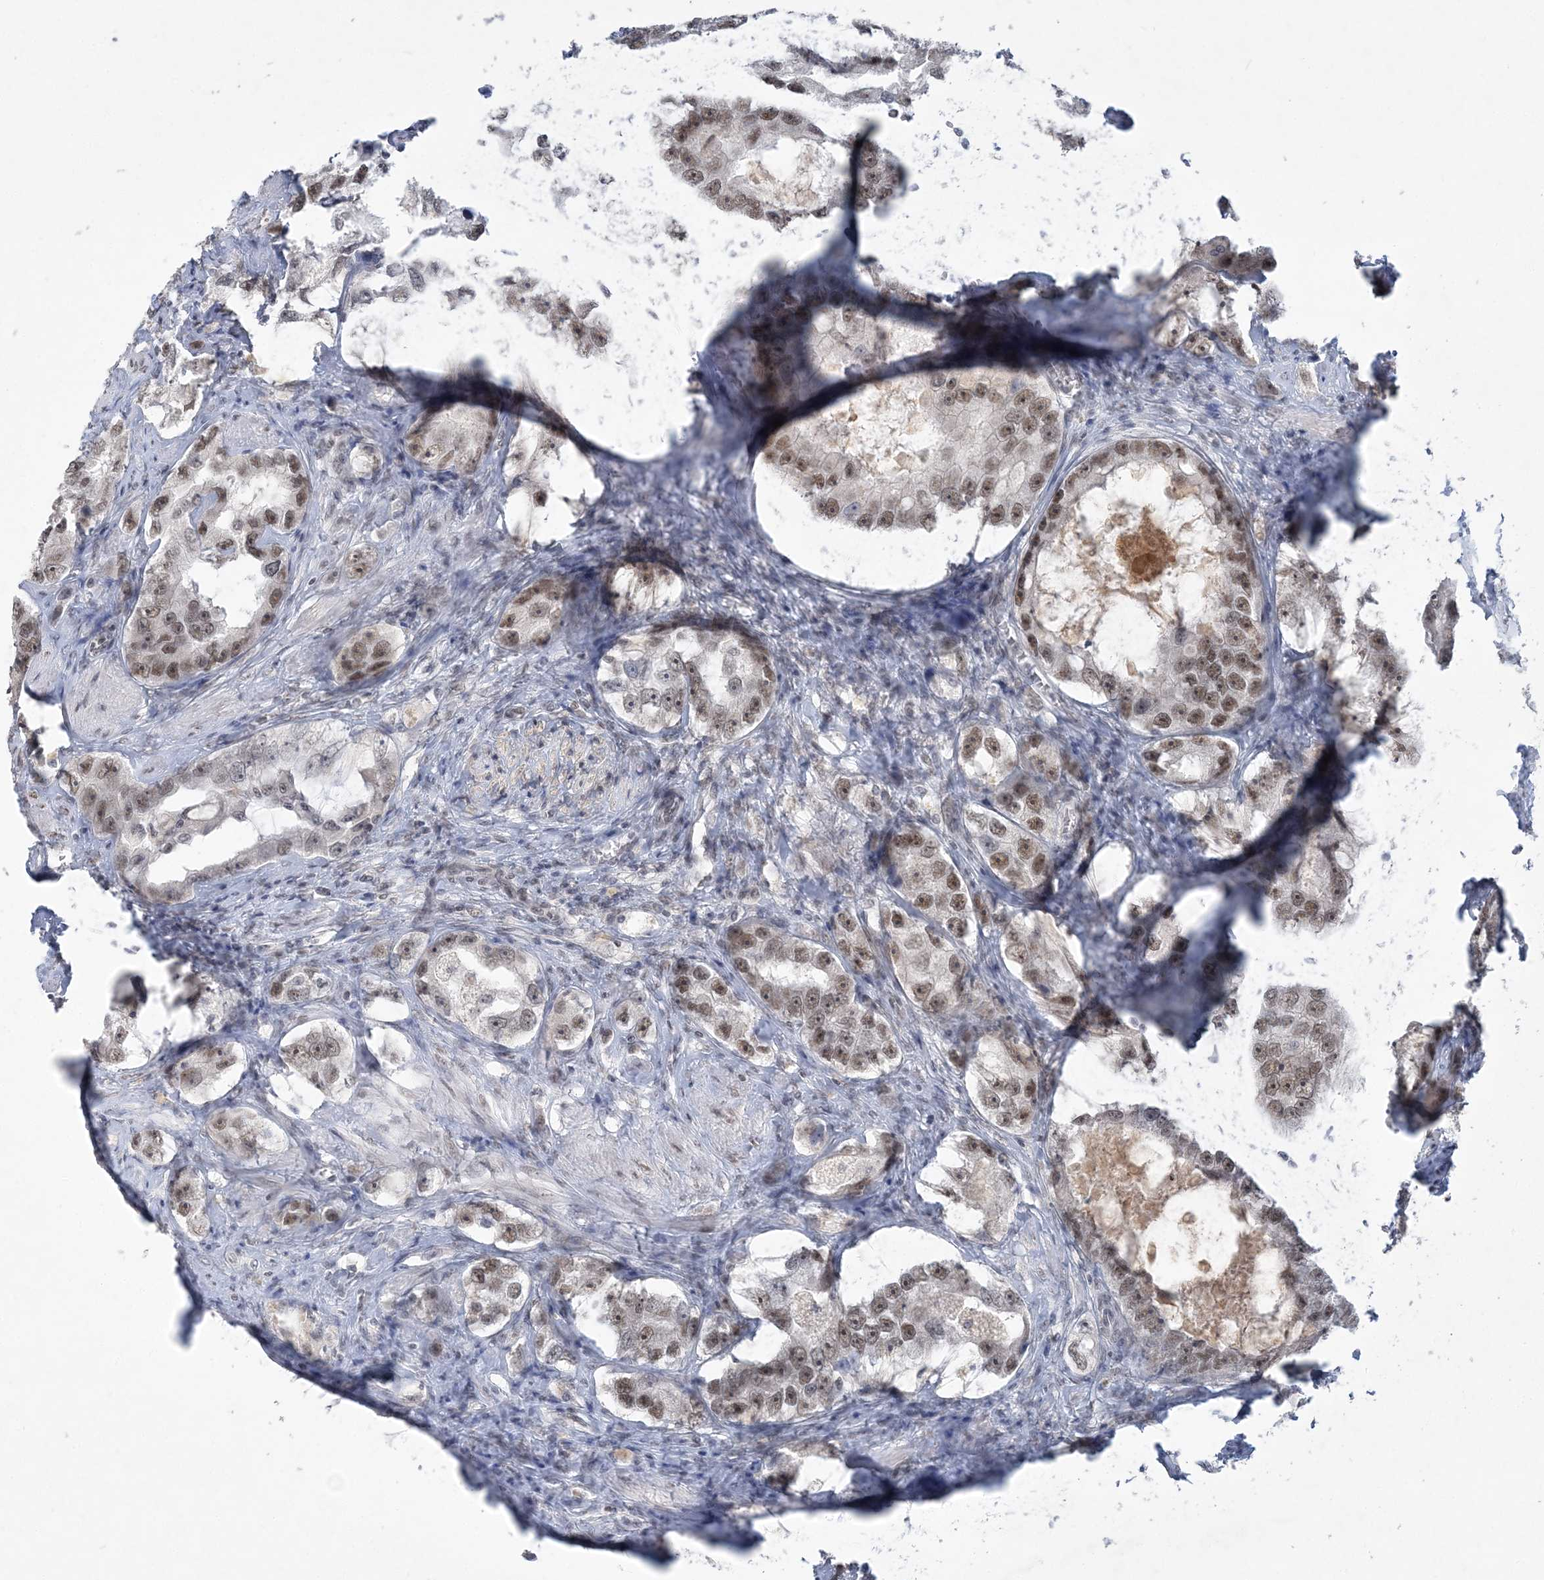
{"staining": {"intensity": "moderate", "quantity": ">75%", "location": "nuclear"}, "tissue": "prostate cancer", "cell_type": "Tumor cells", "image_type": "cancer", "snomed": [{"axis": "morphology", "description": "Adenocarcinoma, High grade"}, {"axis": "topography", "description": "Prostate"}], "caption": "Adenocarcinoma (high-grade) (prostate) stained for a protein exhibits moderate nuclear positivity in tumor cells.", "gene": "KMT2D", "patient": {"sex": "male", "age": 63}}